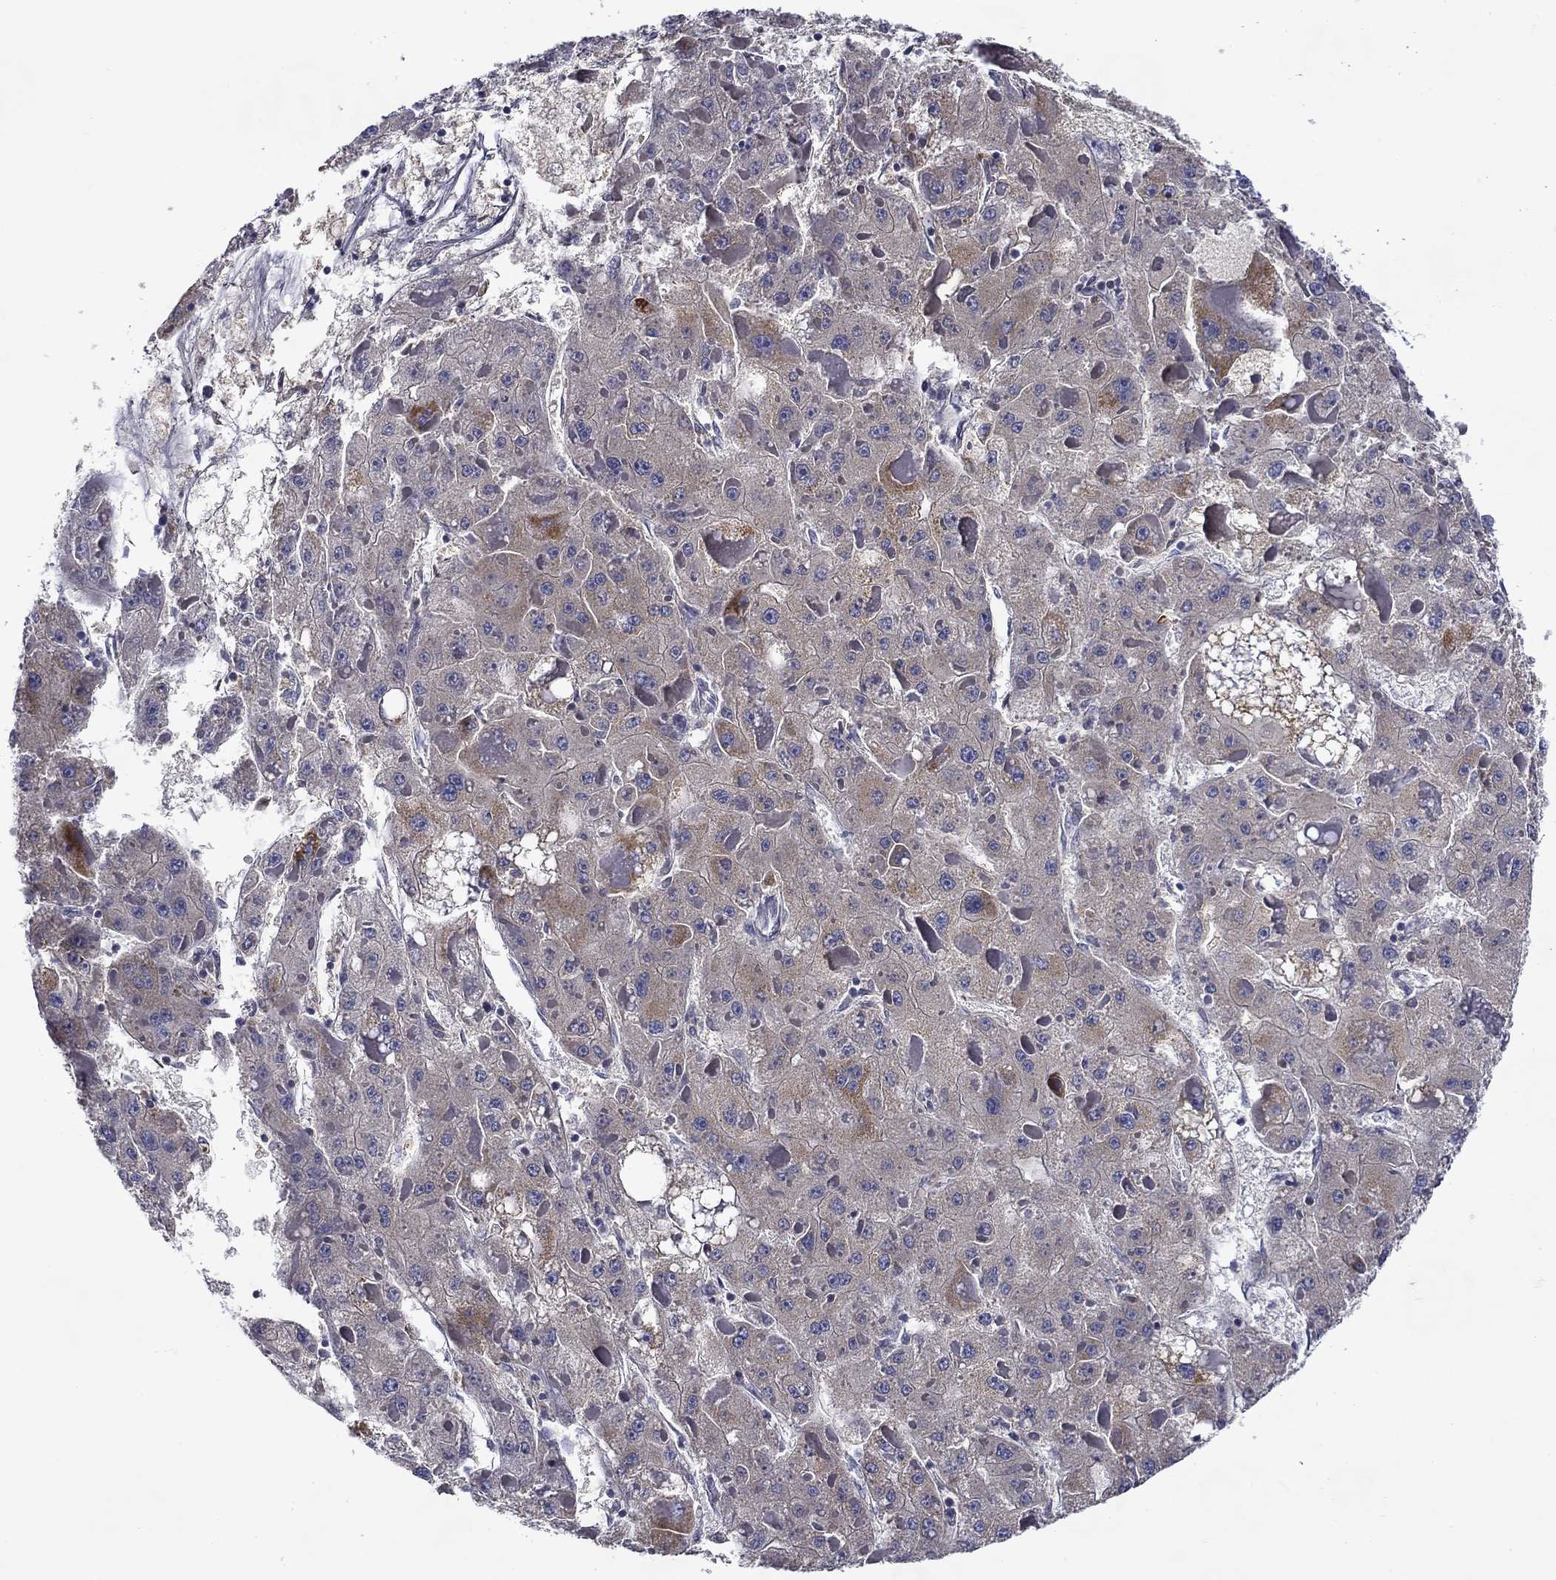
{"staining": {"intensity": "moderate", "quantity": "<25%", "location": "cytoplasmic/membranous"}, "tissue": "liver cancer", "cell_type": "Tumor cells", "image_type": "cancer", "snomed": [{"axis": "morphology", "description": "Carcinoma, Hepatocellular, NOS"}, {"axis": "topography", "description": "Liver"}], "caption": "Immunohistochemical staining of human liver cancer (hepatocellular carcinoma) shows low levels of moderate cytoplasmic/membranous staining in approximately <25% of tumor cells. The protein of interest is shown in brown color, while the nuclei are stained blue.", "gene": "SPATA7", "patient": {"sex": "female", "age": 73}}